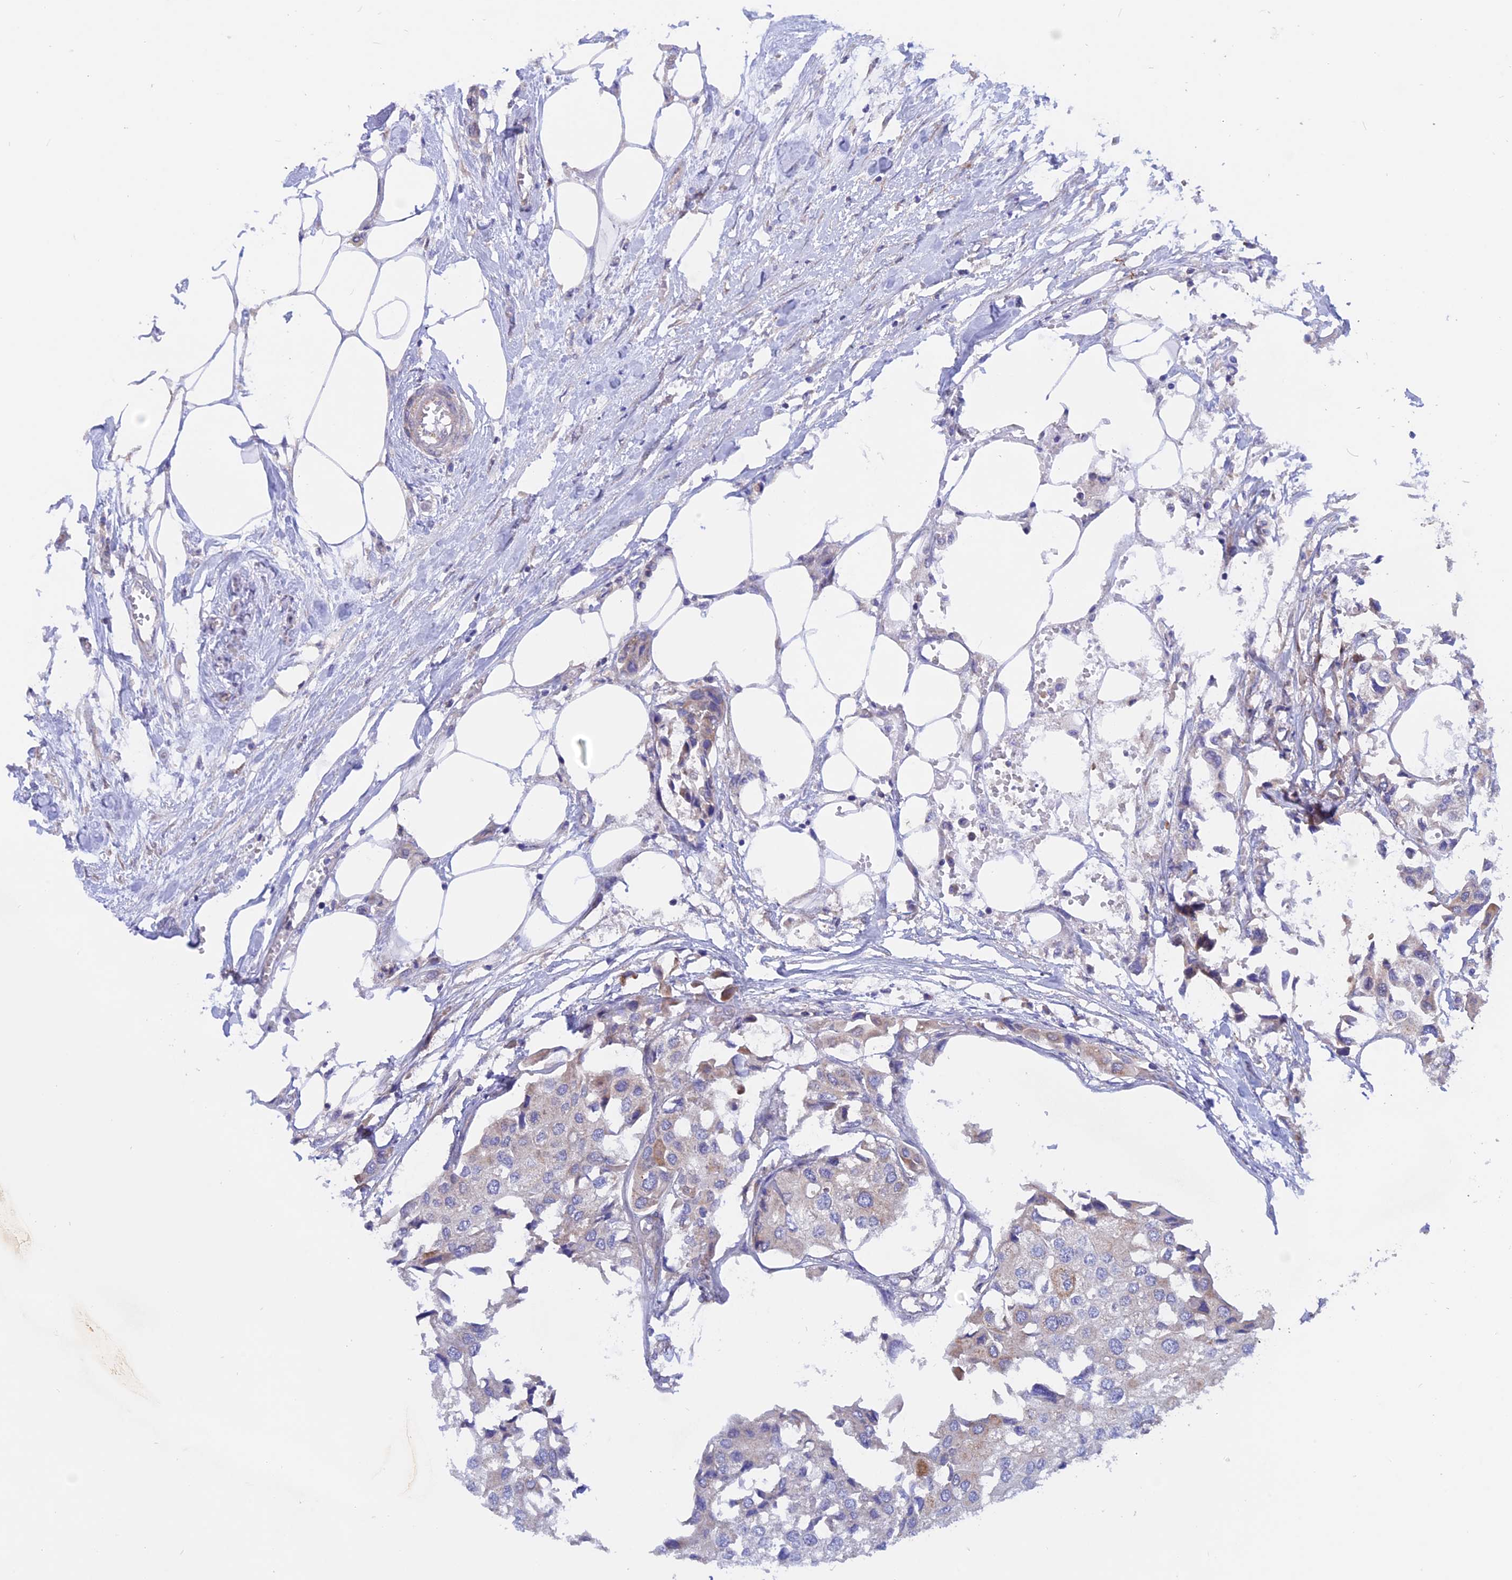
{"staining": {"intensity": "negative", "quantity": "none", "location": "none"}, "tissue": "urothelial cancer", "cell_type": "Tumor cells", "image_type": "cancer", "snomed": [{"axis": "morphology", "description": "Urothelial carcinoma, High grade"}, {"axis": "topography", "description": "Urinary bladder"}], "caption": "Urothelial cancer was stained to show a protein in brown. There is no significant staining in tumor cells.", "gene": "HYCC1", "patient": {"sex": "male", "age": 64}}